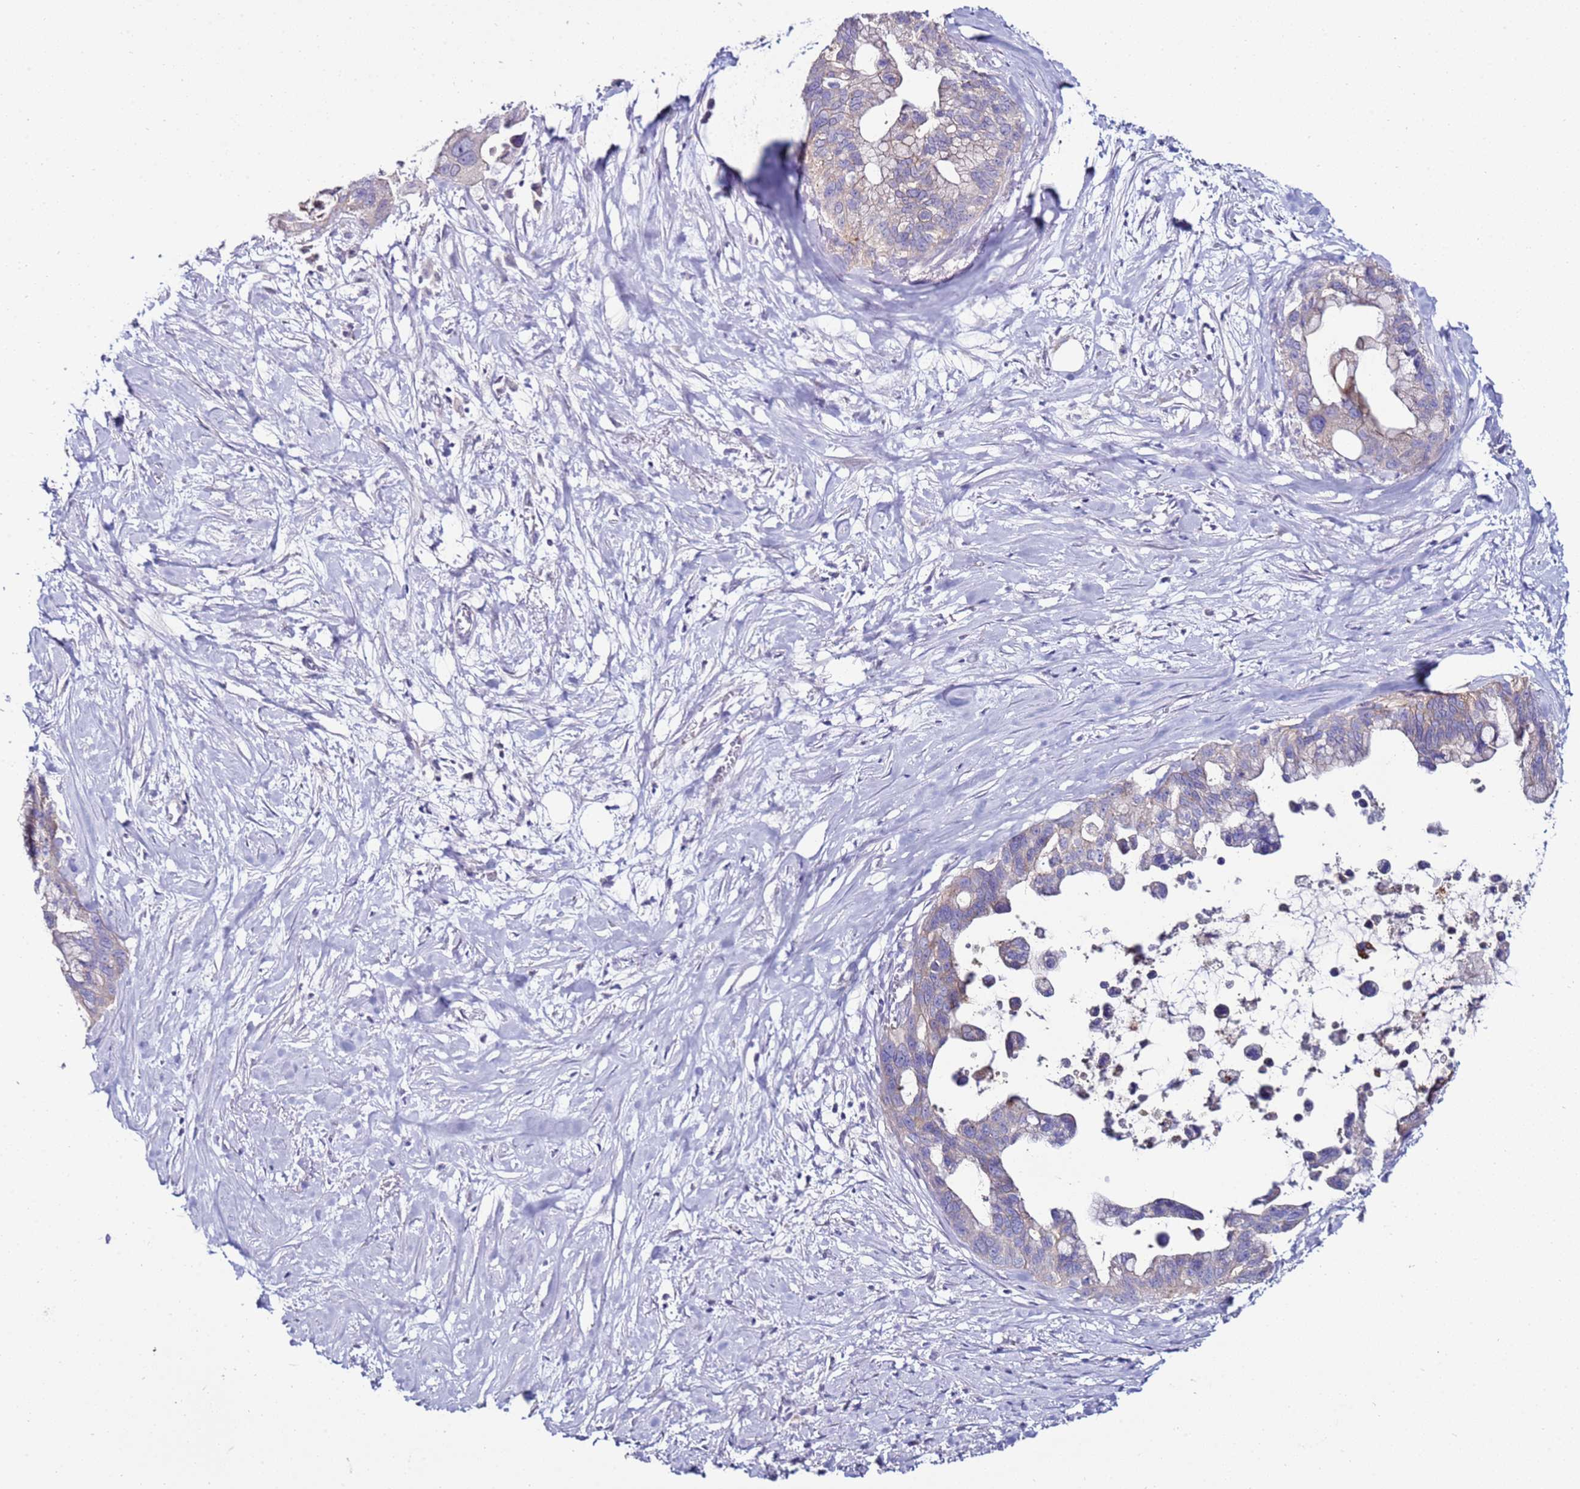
{"staining": {"intensity": "weak", "quantity": "25%-75%", "location": "cytoplasmic/membranous"}, "tissue": "pancreatic cancer", "cell_type": "Tumor cells", "image_type": "cancer", "snomed": [{"axis": "morphology", "description": "Adenocarcinoma, NOS"}, {"axis": "topography", "description": "Pancreas"}], "caption": "An image of human adenocarcinoma (pancreatic) stained for a protein reveals weak cytoplasmic/membranous brown staining in tumor cells.", "gene": "GPN3", "patient": {"sex": "female", "age": 83}}